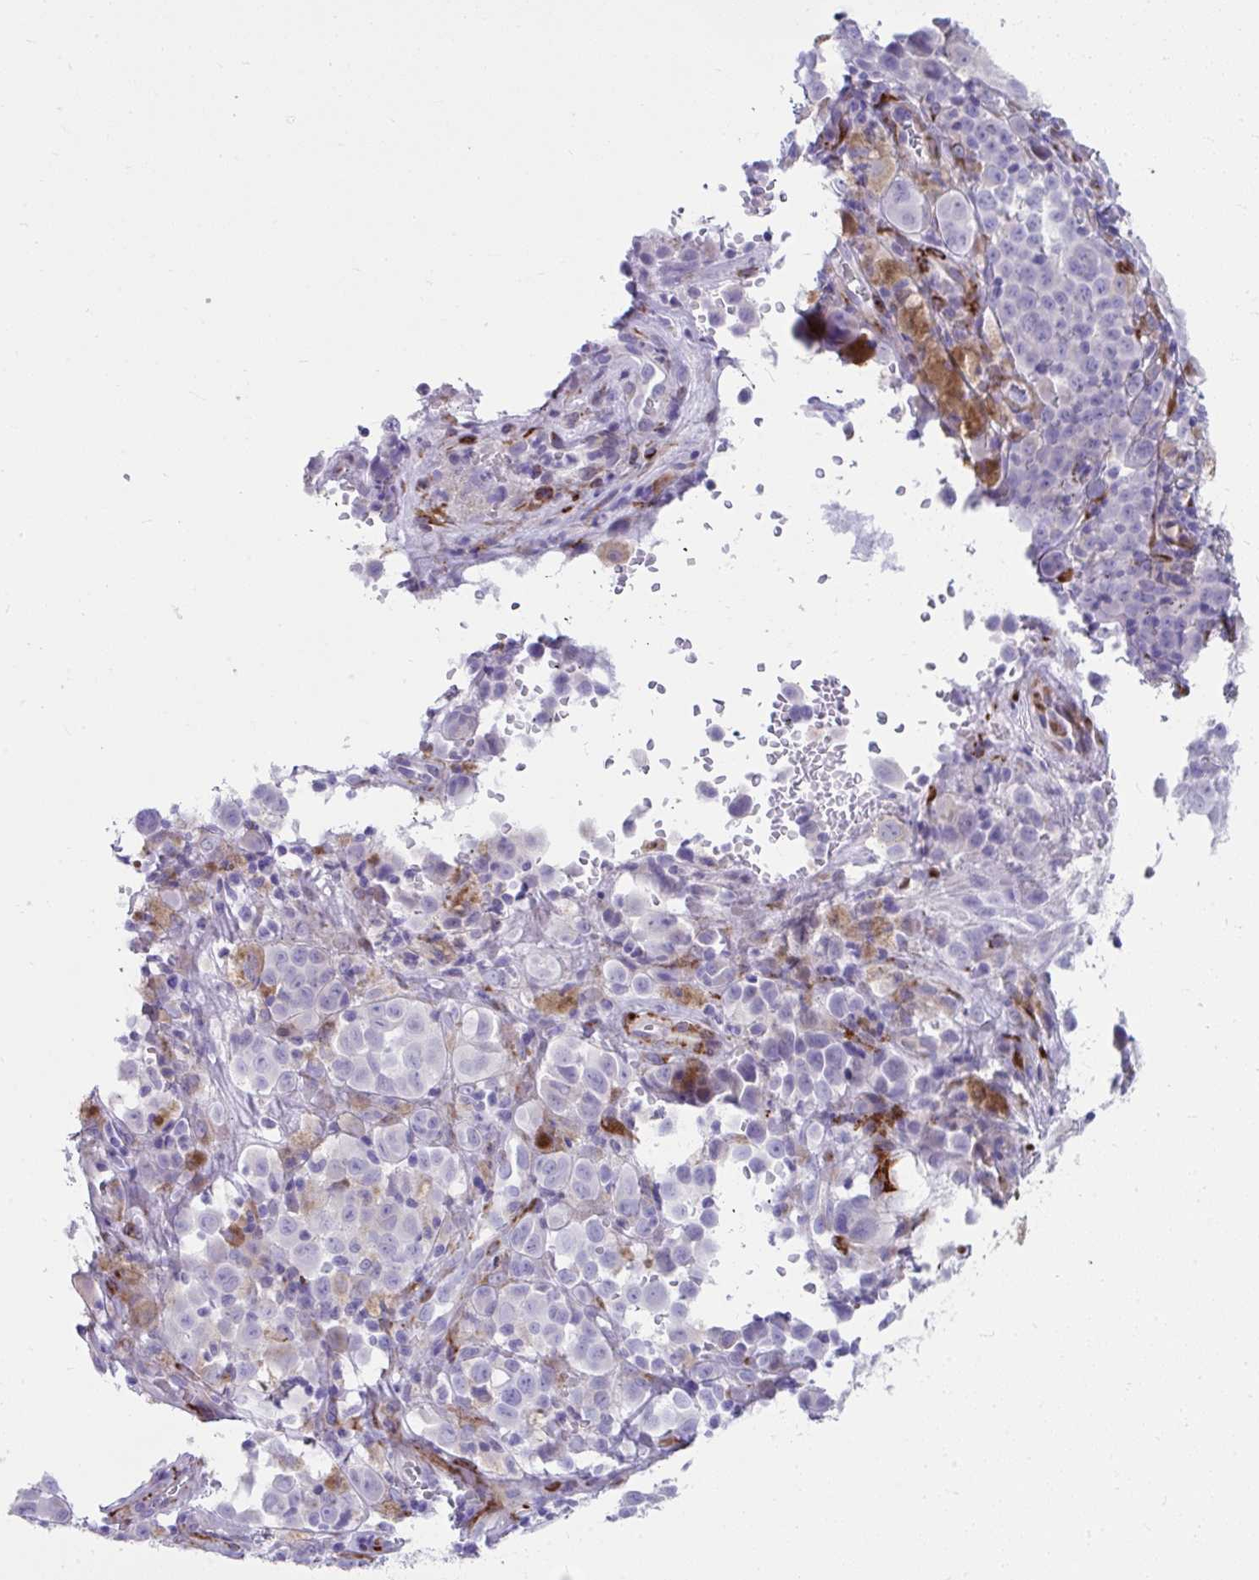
{"staining": {"intensity": "negative", "quantity": "none", "location": "none"}, "tissue": "melanoma", "cell_type": "Tumor cells", "image_type": "cancer", "snomed": [{"axis": "morphology", "description": "Malignant melanoma, NOS"}, {"axis": "topography", "description": "Skin"}], "caption": "IHC of human melanoma displays no staining in tumor cells.", "gene": "GRXCR2", "patient": {"sex": "male", "age": 64}}